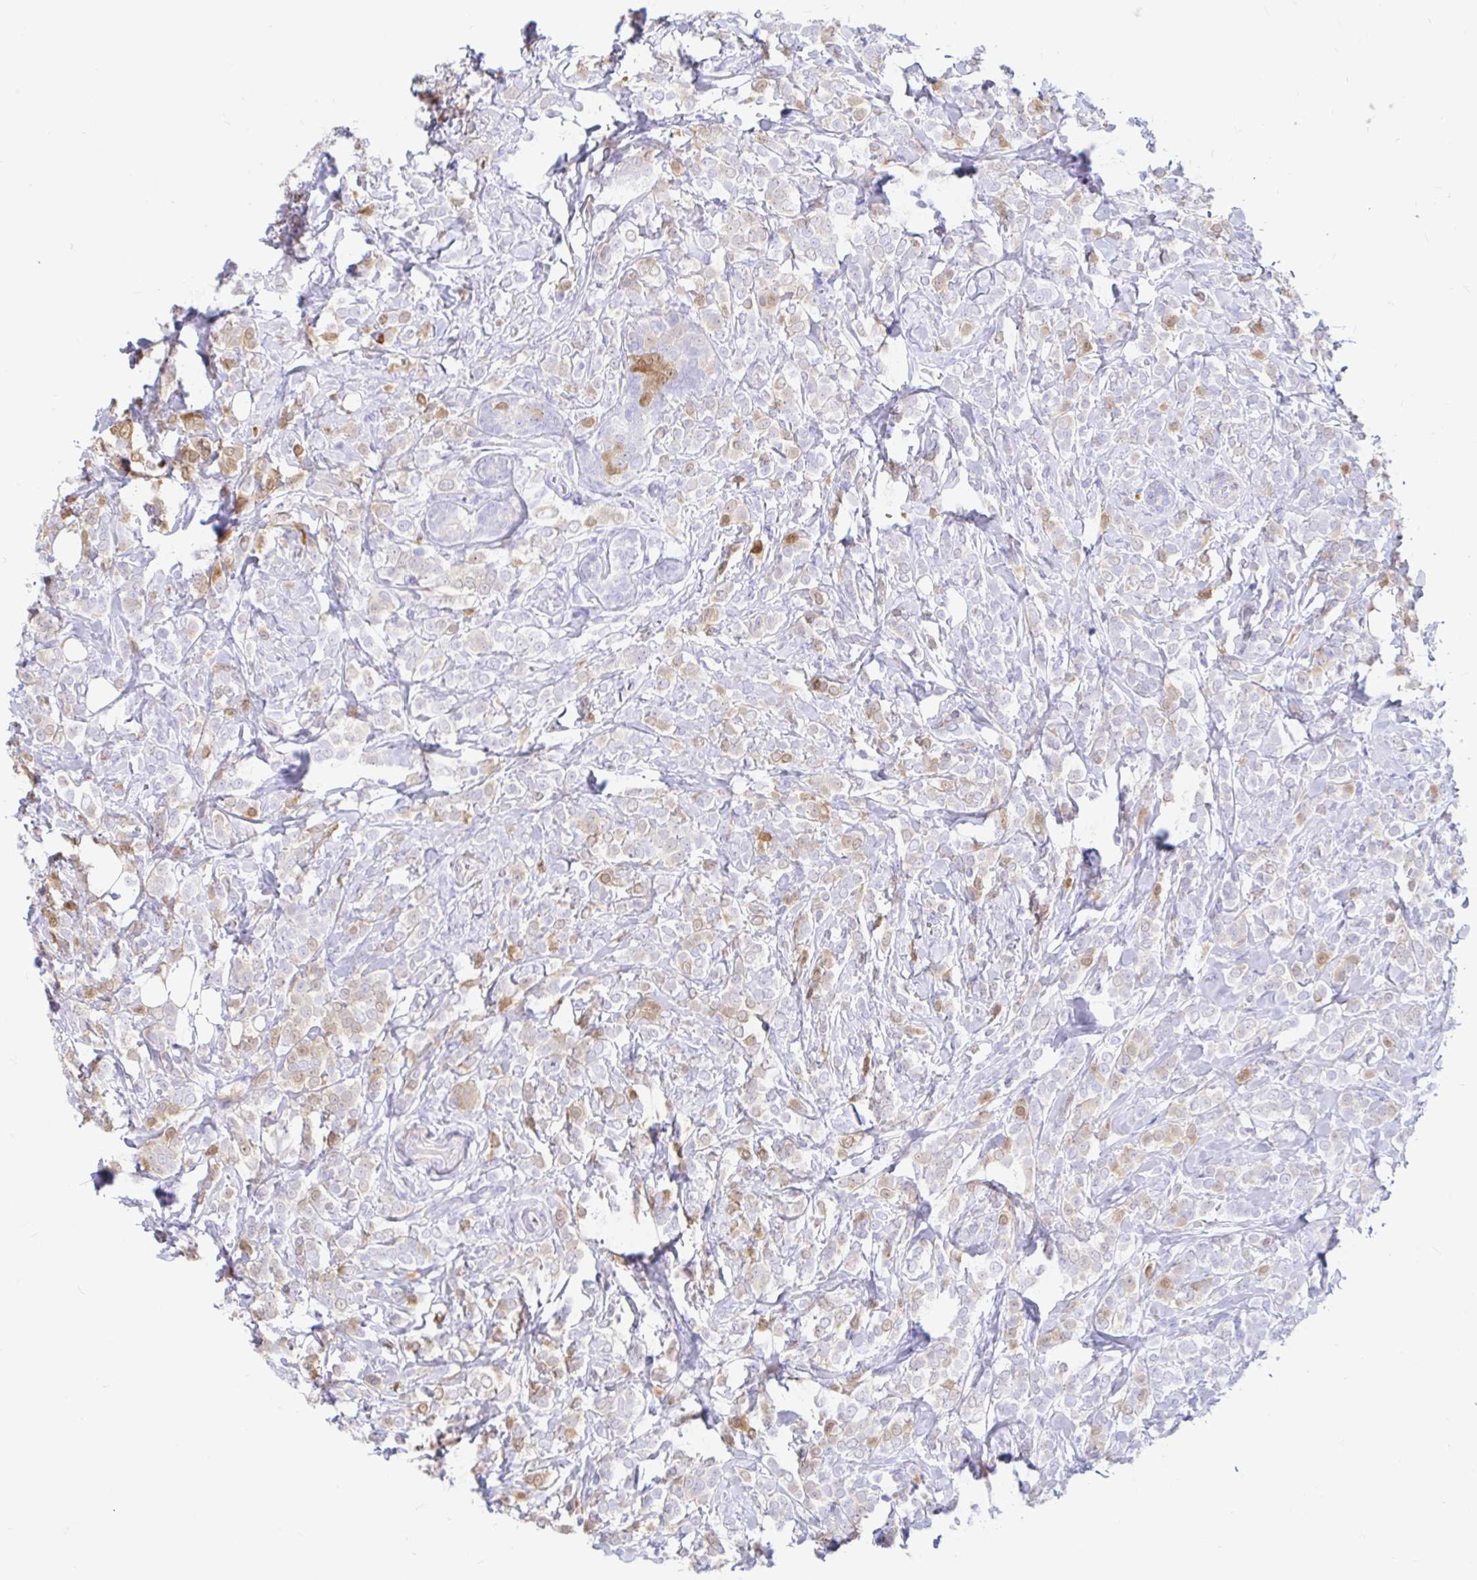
{"staining": {"intensity": "weak", "quantity": "<25%", "location": "cytoplasmic/membranous,nuclear"}, "tissue": "breast cancer", "cell_type": "Tumor cells", "image_type": "cancer", "snomed": [{"axis": "morphology", "description": "Lobular carcinoma"}, {"axis": "topography", "description": "Breast"}], "caption": "A high-resolution image shows IHC staining of lobular carcinoma (breast), which reveals no significant positivity in tumor cells.", "gene": "PPP1R1B", "patient": {"sex": "female", "age": 49}}